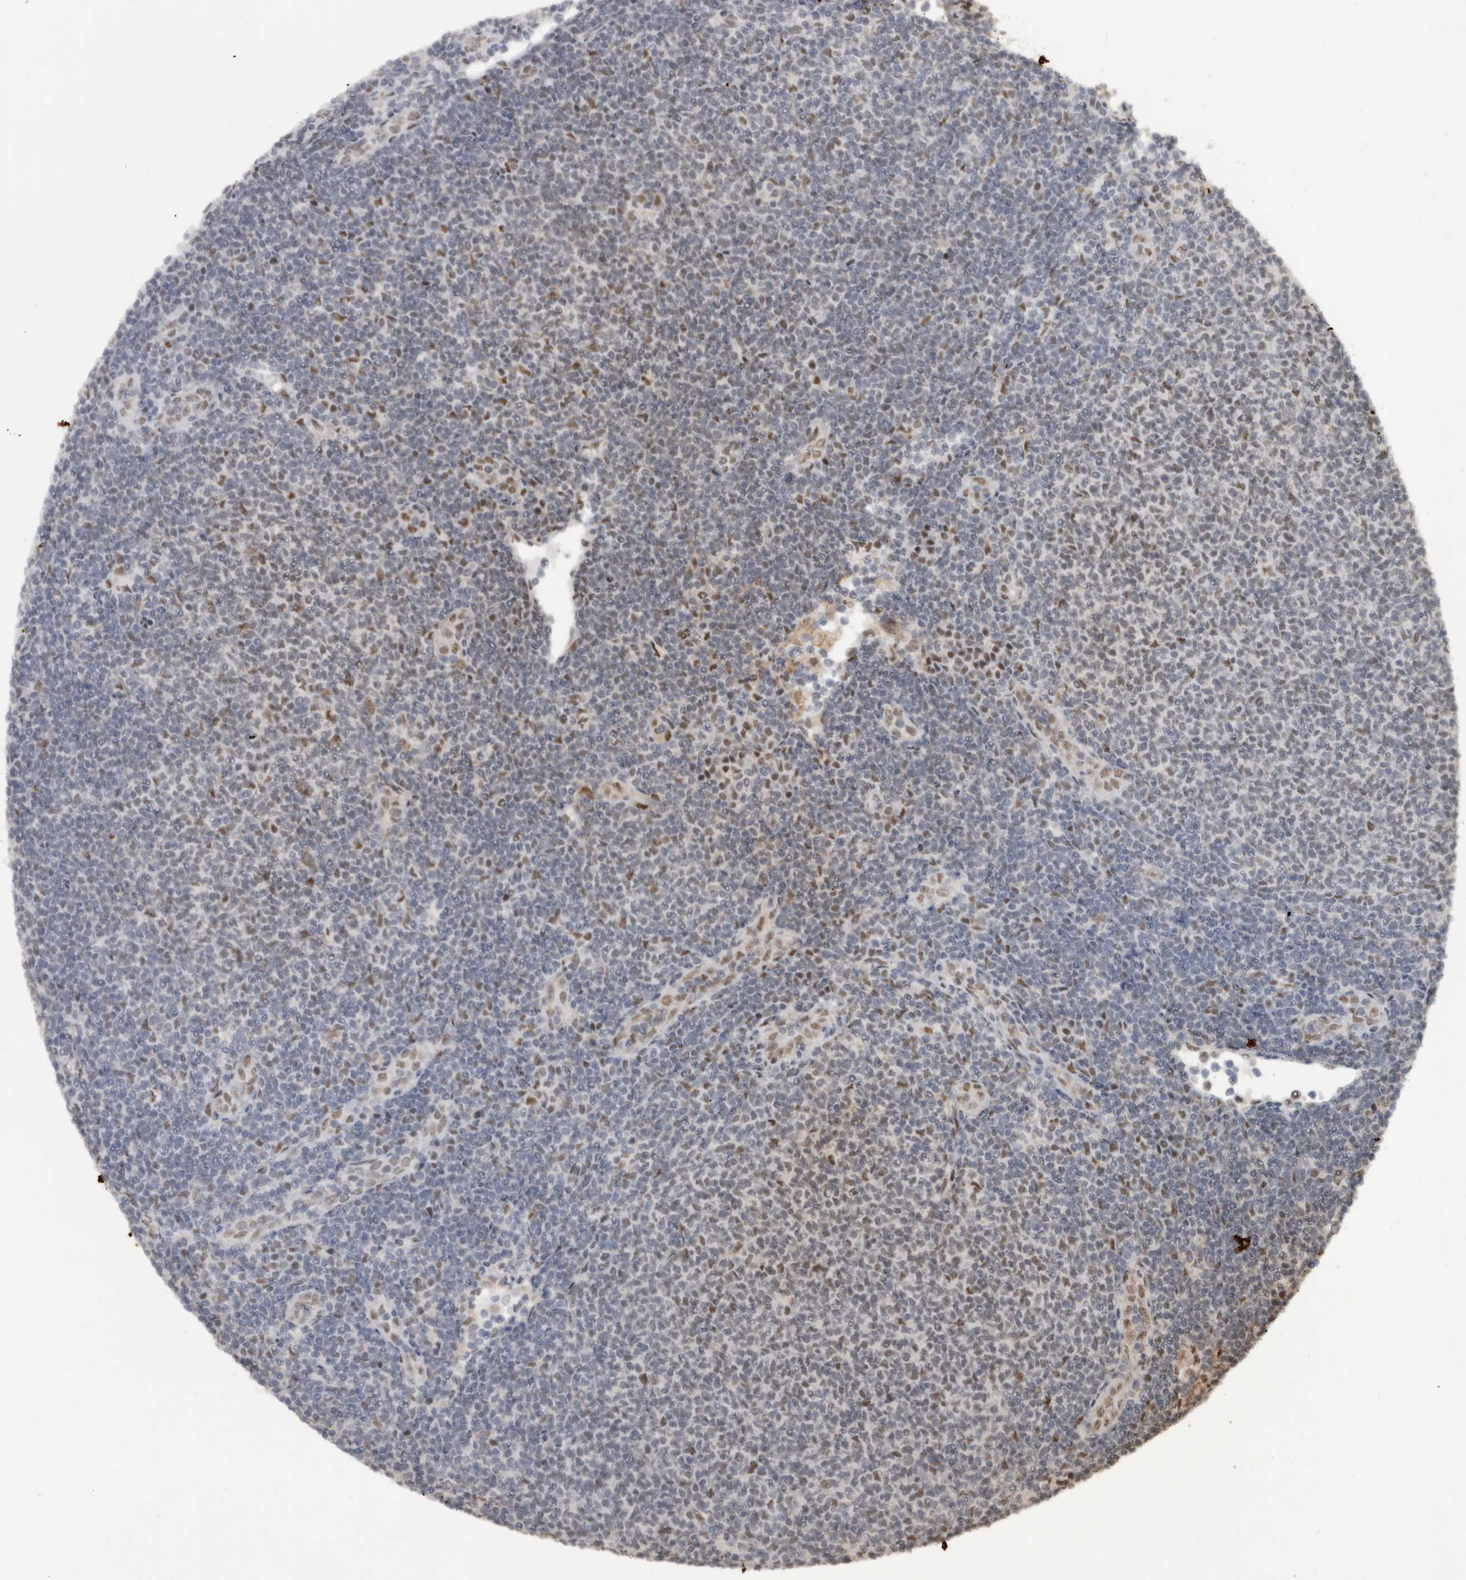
{"staining": {"intensity": "moderate", "quantity": "<25%", "location": "nuclear"}, "tissue": "lymphoma", "cell_type": "Tumor cells", "image_type": "cancer", "snomed": [{"axis": "morphology", "description": "Malignant lymphoma, non-Hodgkin's type, Low grade"}, {"axis": "topography", "description": "Lymph node"}], "caption": "Moderate nuclear staining is present in about <25% of tumor cells in lymphoma.", "gene": "PPP1R10", "patient": {"sex": "male", "age": 66}}